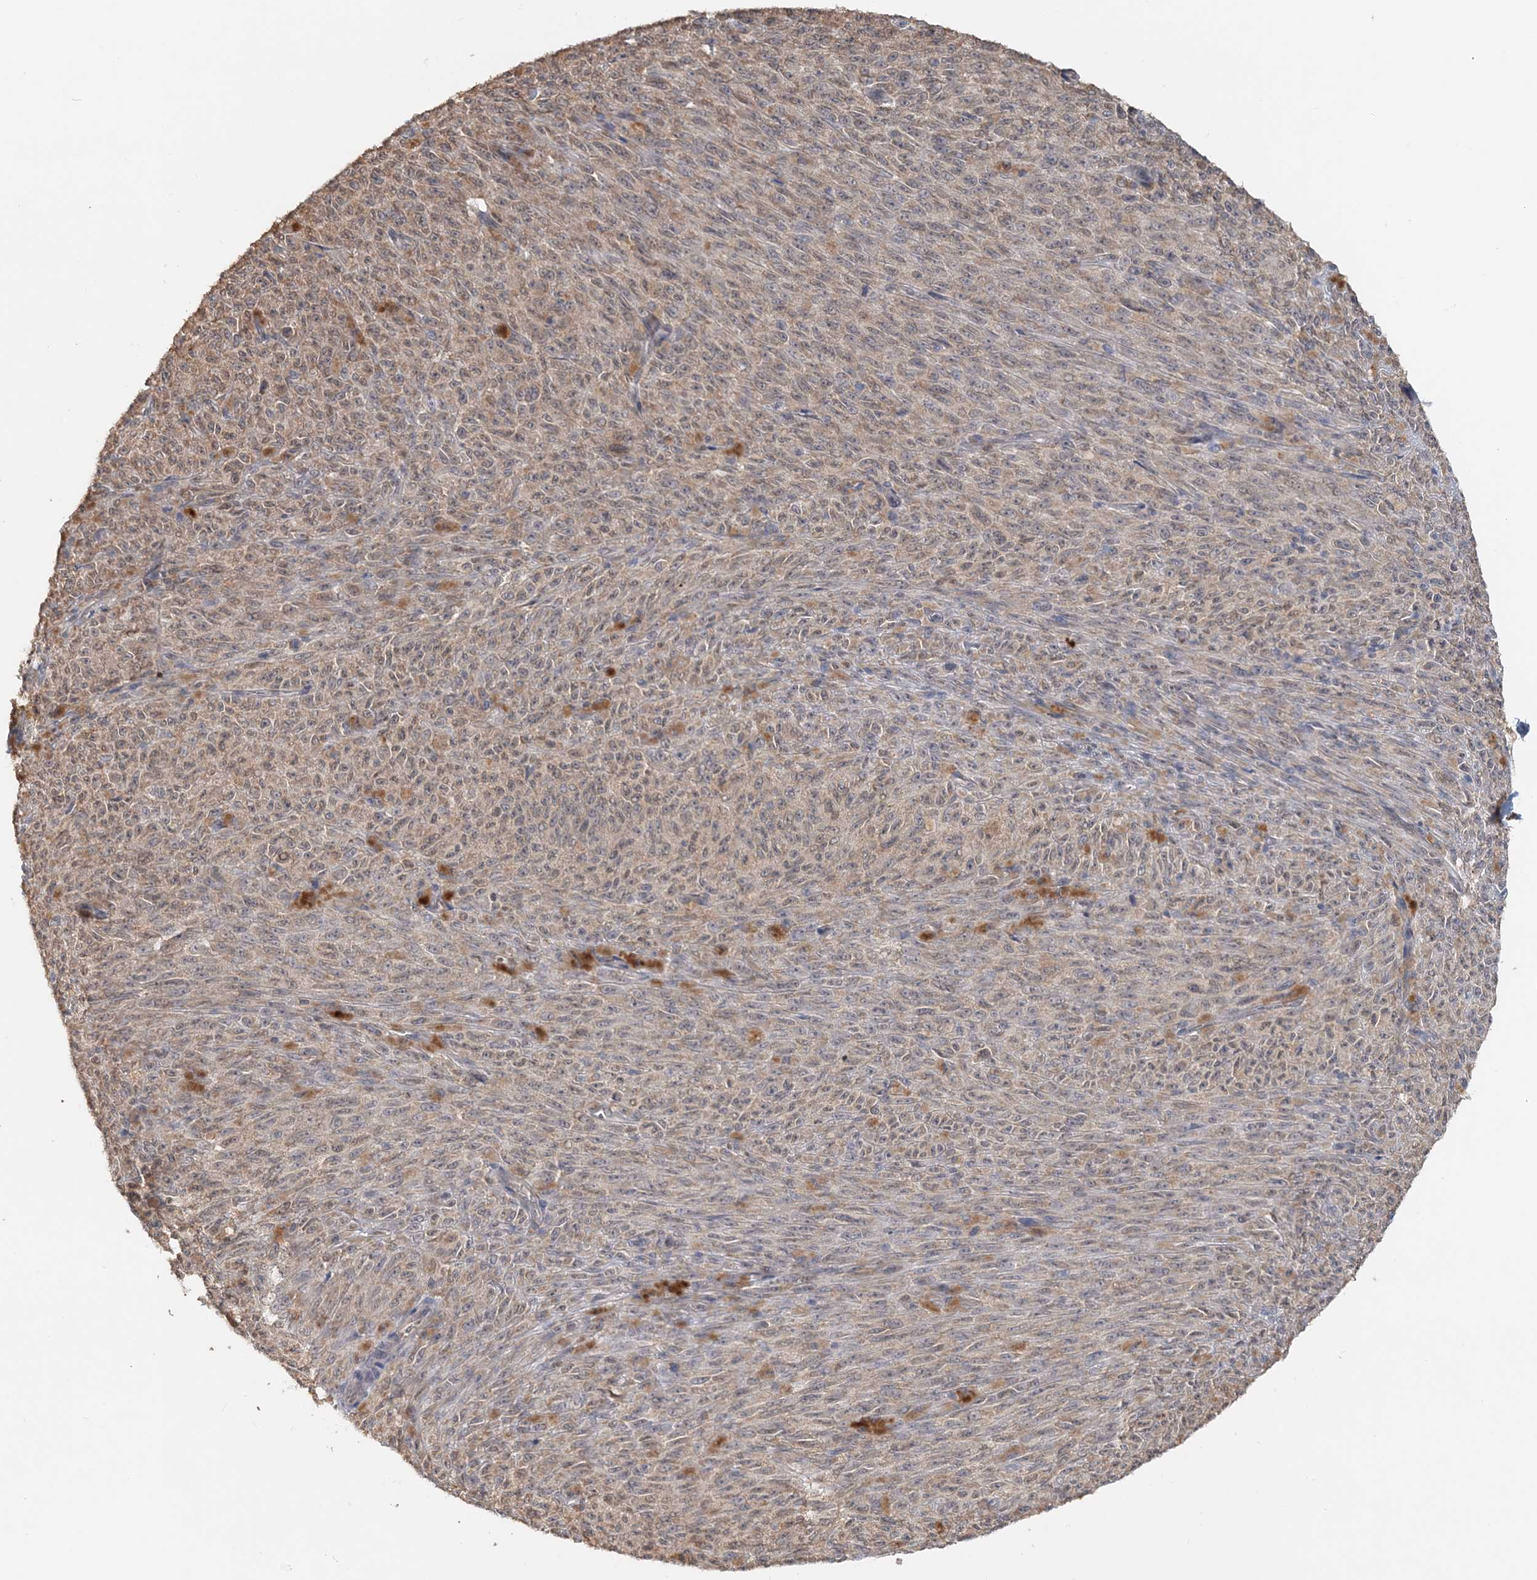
{"staining": {"intensity": "weak", "quantity": ">75%", "location": "cytoplasmic/membranous"}, "tissue": "melanoma", "cell_type": "Tumor cells", "image_type": "cancer", "snomed": [{"axis": "morphology", "description": "Malignant melanoma, NOS"}, {"axis": "topography", "description": "Skin"}], "caption": "IHC image of neoplastic tissue: human malignant melanoma stained using IHC displays low levels of weak protein expression localized specifically in the cytoplasmic/membranous of tumor cells, appearing as a cytoplasmic/membranous brown color.", "gene": "FBXO38", "patient": {"sex": "female", "age": 82}}